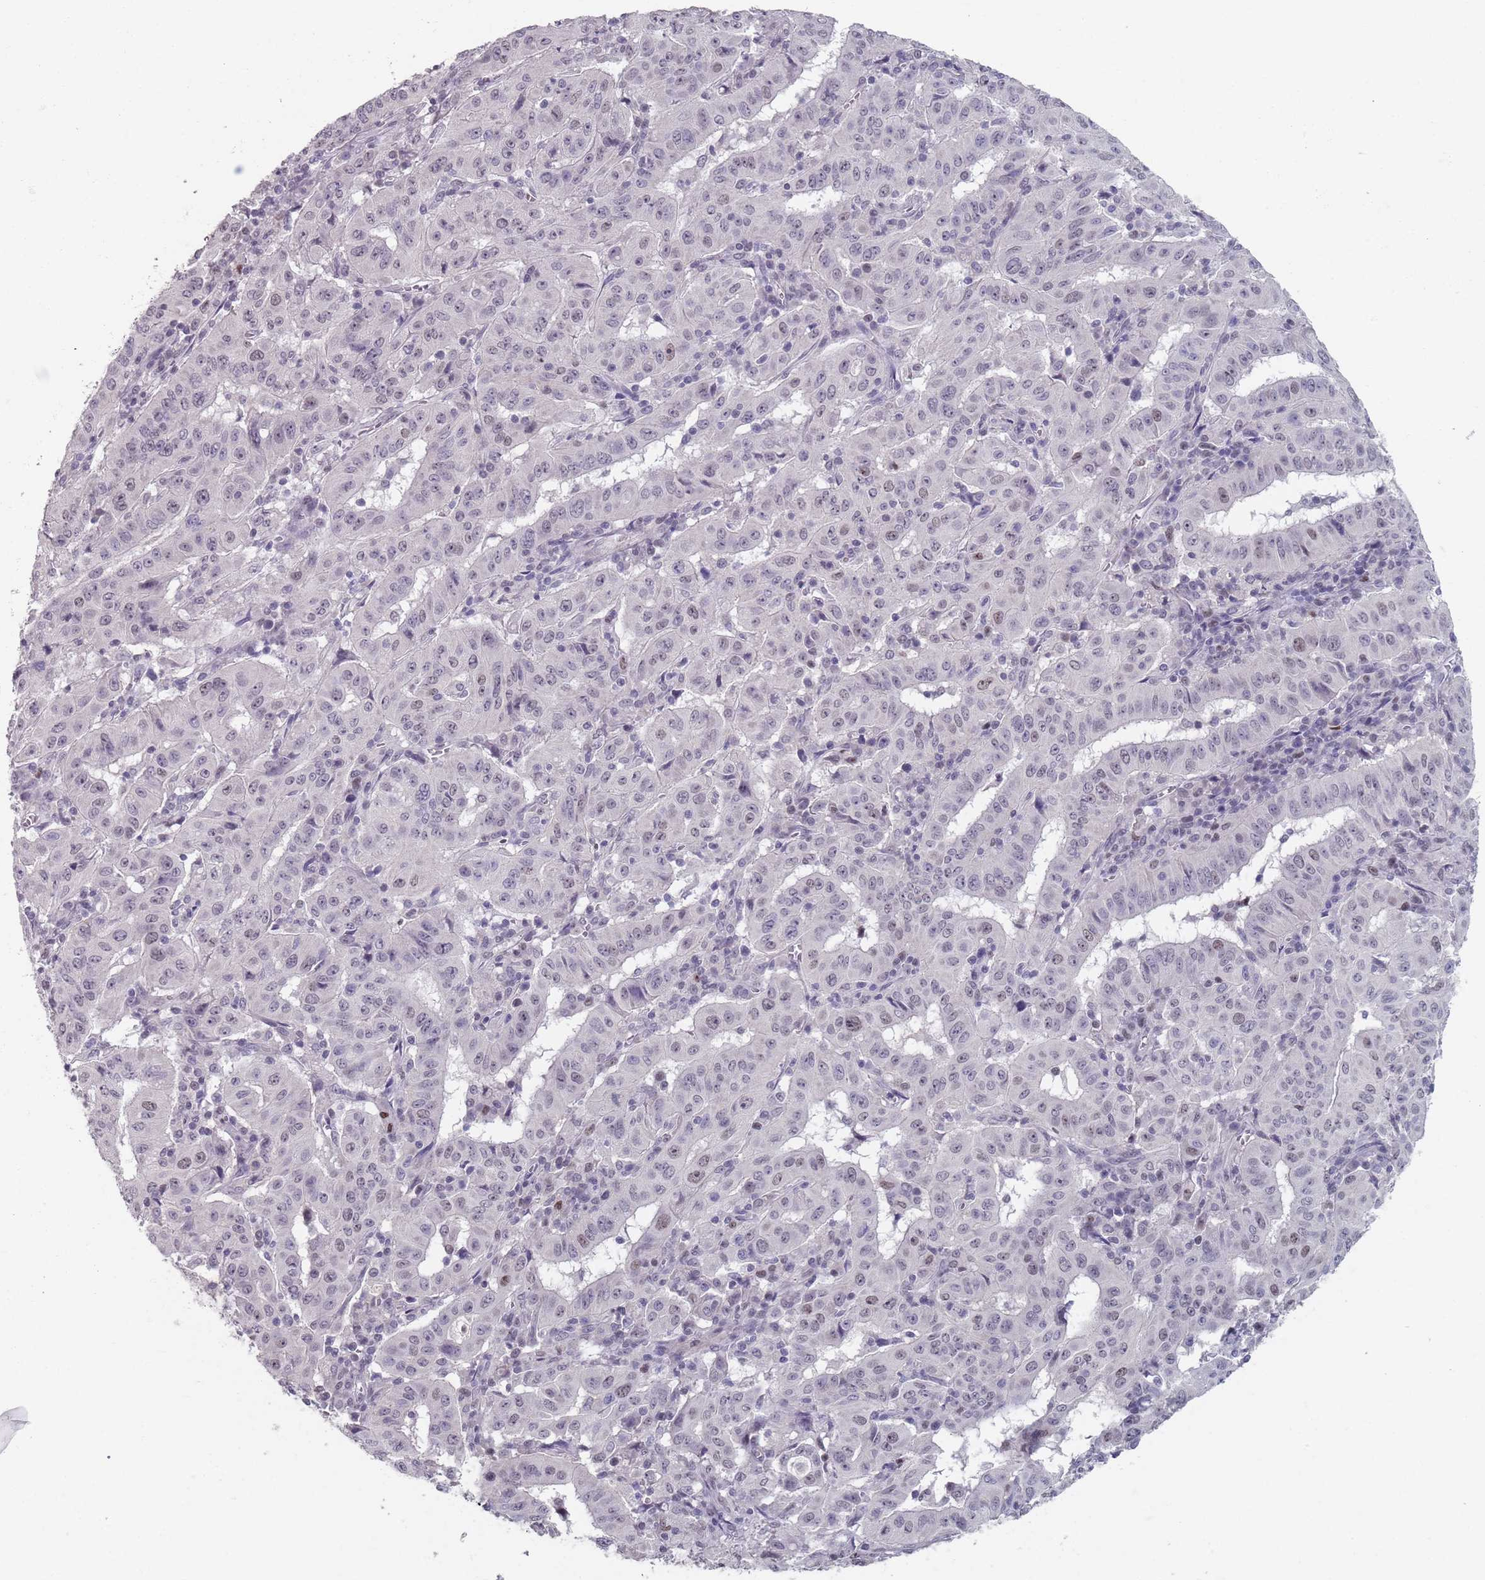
{"staining": {"intensity": "weak", "quantity": "<25%", "location": "nuclear"}, "tissue": "pancreatic cancer", "cell_type": "Tumor cells", "image_type": "cancer", "snomed": [{"axis": "morphology", "description": "Adenocarcinoma, NOS"}, {"axis": "topography", "description": "Pancreas"}], "caption": "Protein analysis of adenocarcinoma (pancreatic) displays no significant positivity in tumor cells.", "gene": "SAMD1", "patient": {"sex": "male", "age": 63}}